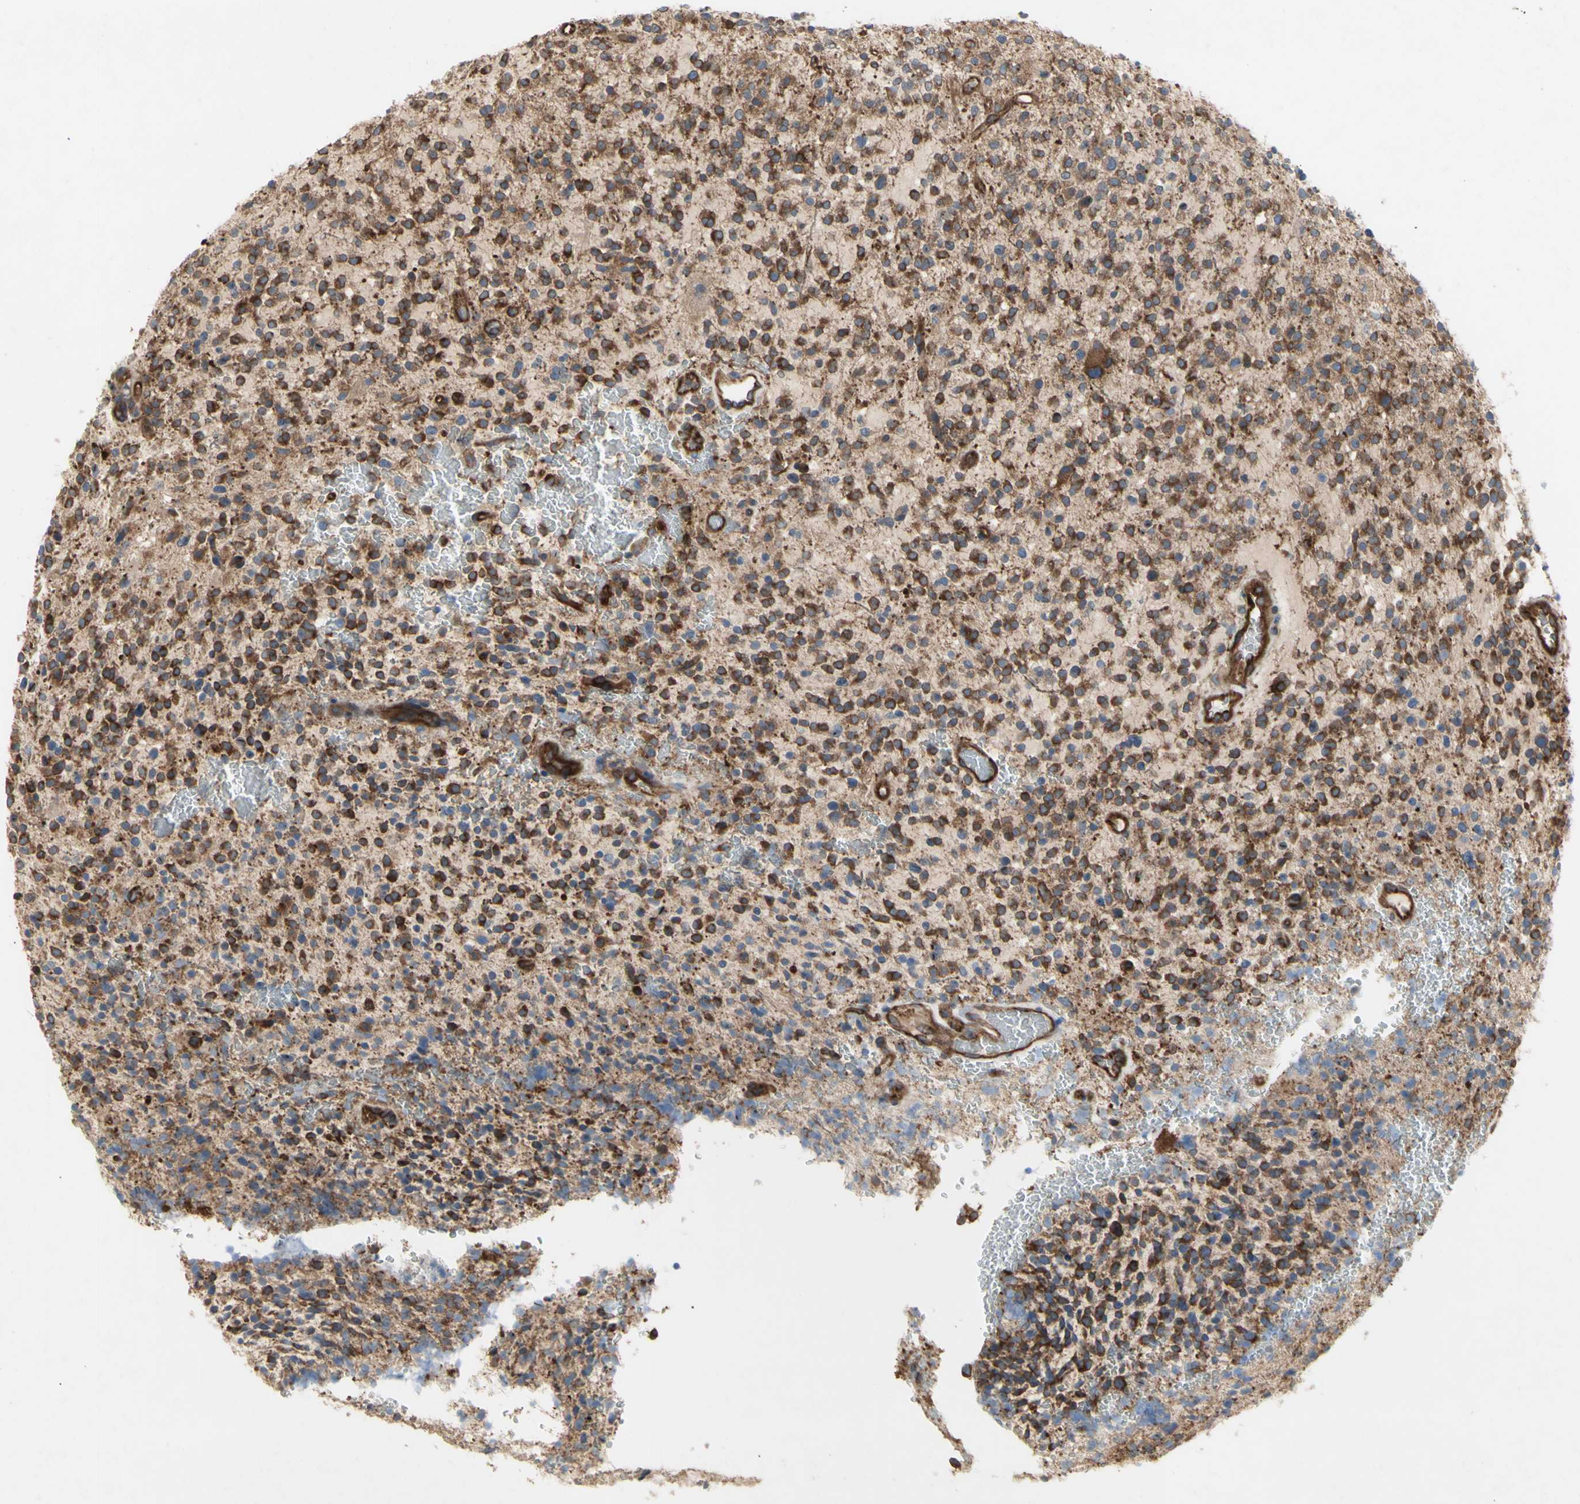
{"staining": {"intensity": "strong", "quantity": "25%-75%", "location": "cytoplasmic/membranous"}, "tissue": "glioma", "cell_type": "Tumor cells", "image_type": "cancer", "snomed": [{"axis": "morphology", "description": "Glioma, malignant, High grade"}, {"axis": "topography", "description": "Brain"}], "caption": "Glioma tissue exhibits strong cytoplasmic/membranous staining in about 25%-75% of tumor cells, visualized by immunohistochemistry. (DAB (3,3'-diaminobenzidine) = brown stain, brightfield microscopy at high magnification).", "gene": "KLC1", "patient": {"sex": "male", "age": 48}}